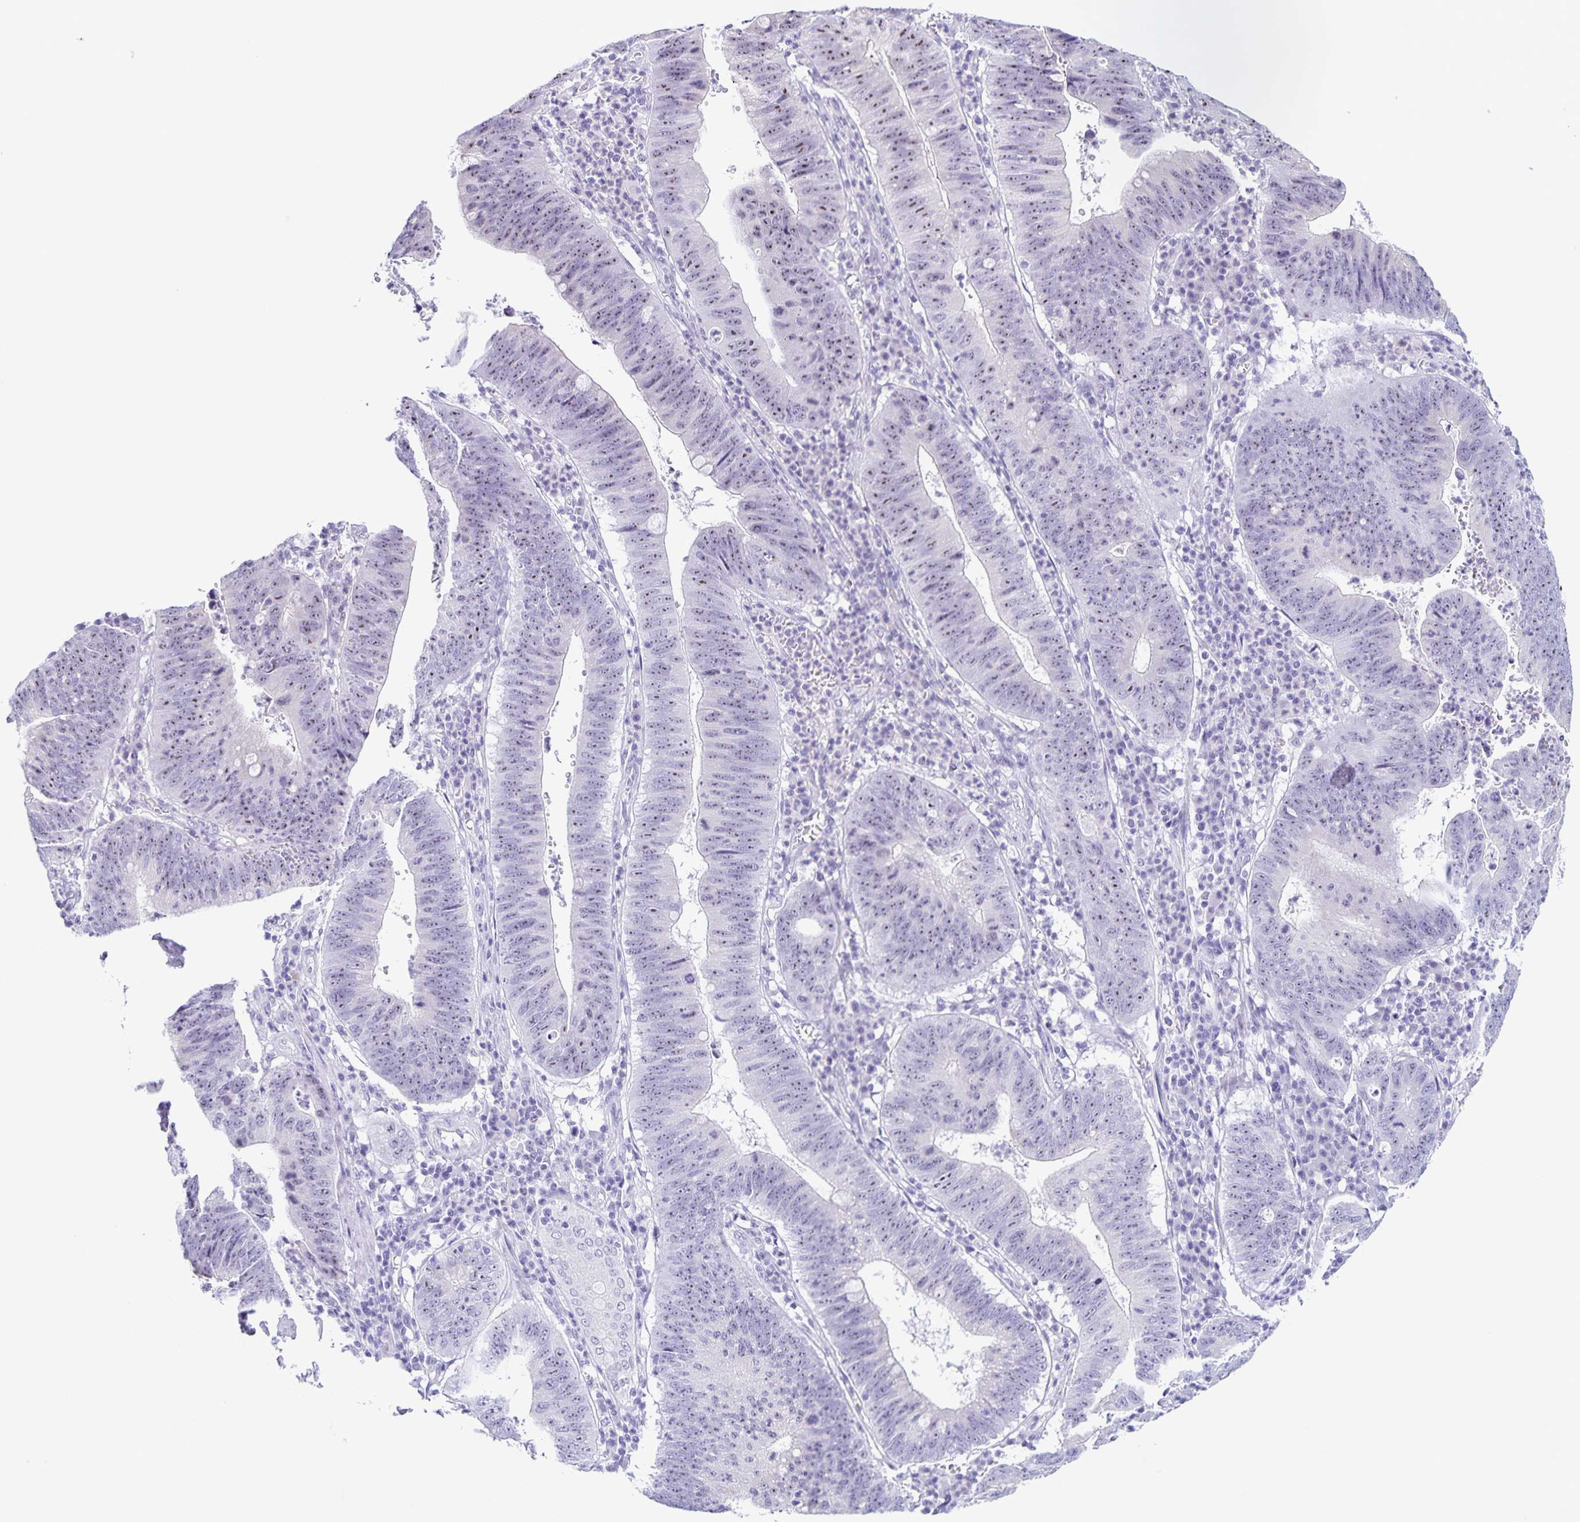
{"staining": {"intensity": "moderate", "quantity": "25%-75%", "location": "nuclear"}, "tissue": "stomach cancer", "cell_type": "Tumor cells", "image_type": "cancer", "snomed": [{"axis": "morphology", "description": "Adenocarcinoma, NOS"}, {"axis": "topography", "description": "Stomach"}], "caption": "Moderate nuclear expression for a protein is appreciated in about 25%-75% of tumor cells of stomach adenocarcinoma using immunohistochemistry.", "gene": "FAM170A", "patient": {"sex": "male", "age": 59}}